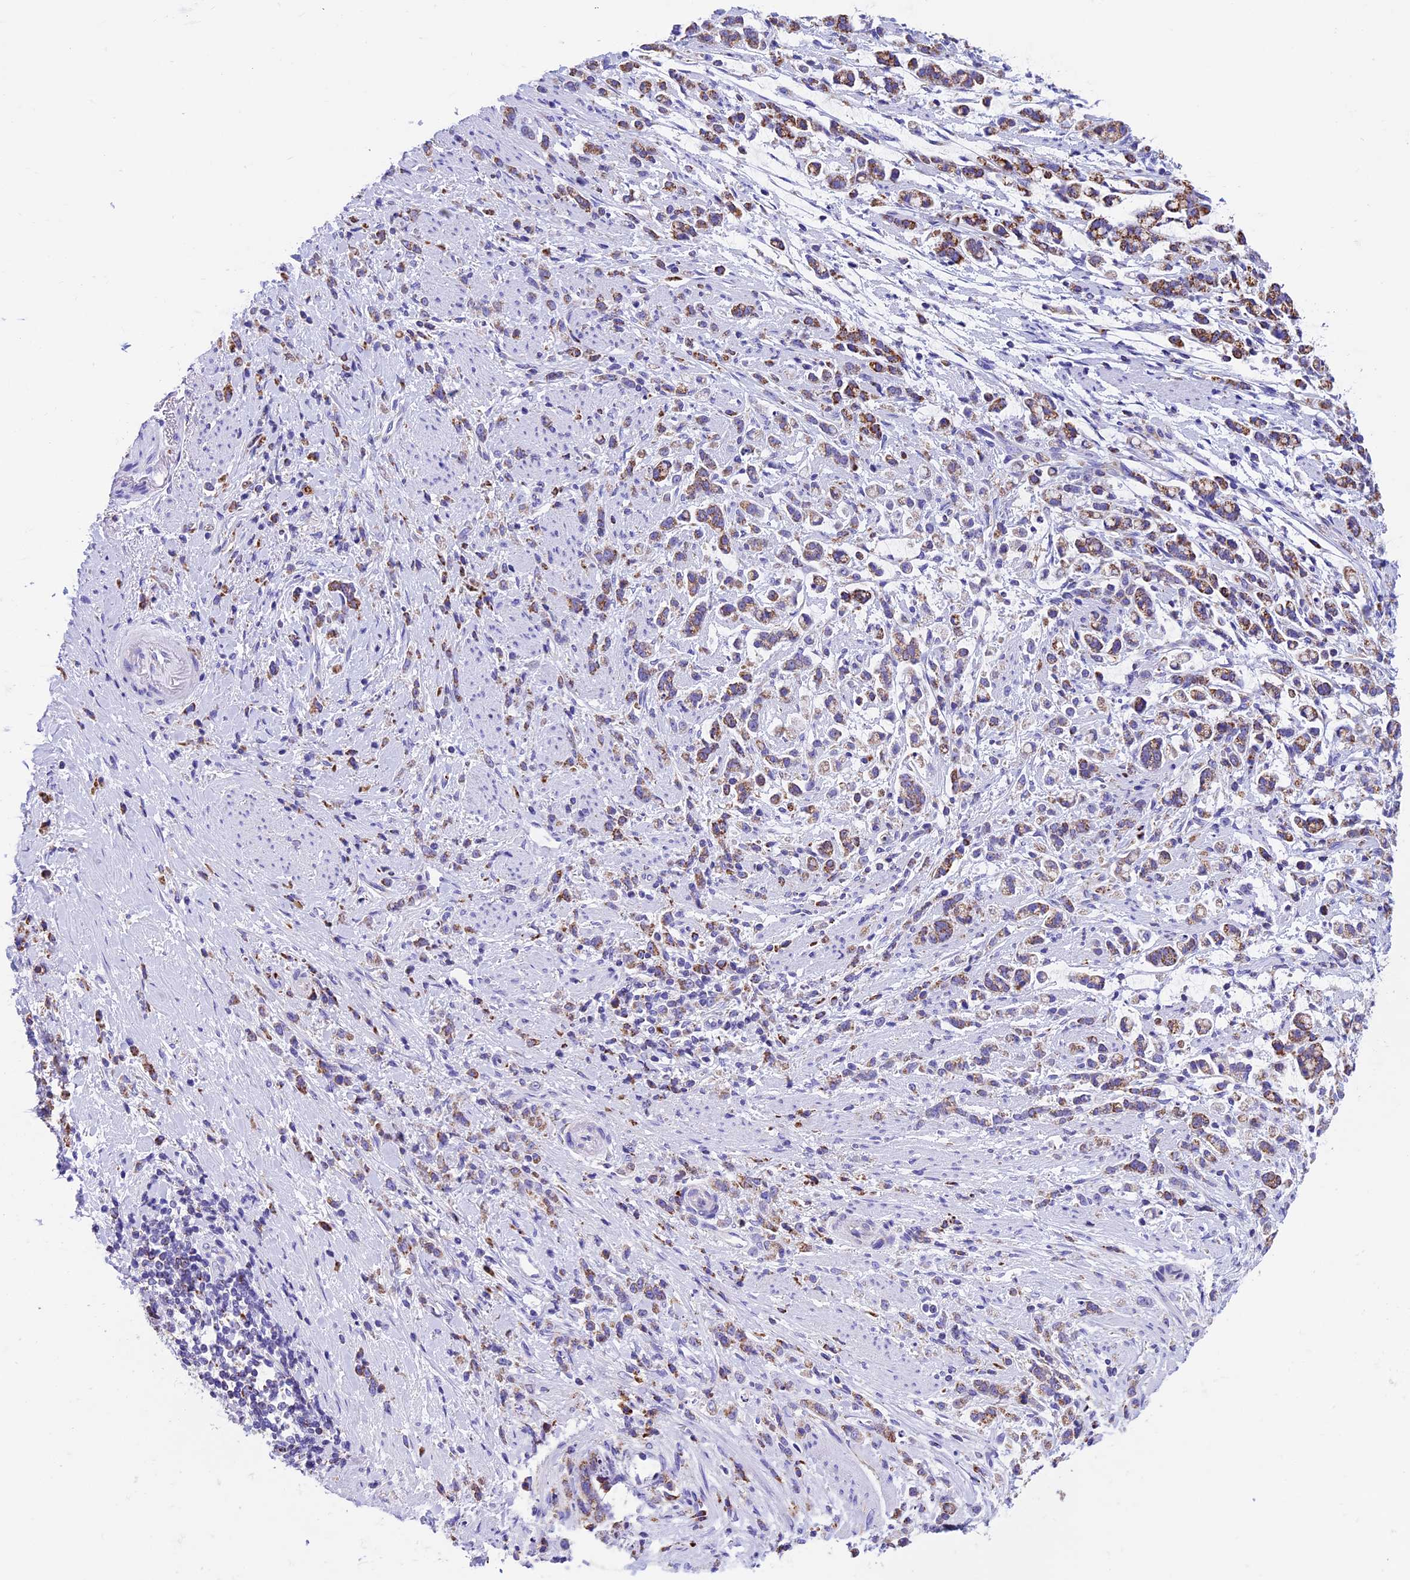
{"staining": {"intensity": "strong", "quantity": "25%-75%", "location": "cytoplasmic/membranous"}, "tissue": "stomach cancer", "cell_type": "Tumor cells", "image_type": "cancer", "snomed": [{"axis": "morphology", "description": "Adenocarcinoma, NOS"}, {"axis": "topography", "description": "Stomach"}], "caption": "DAB (3,3'-diaminobenzidine) immunohistochemical staining of stomach cancer (adenocarcinoma) displays strong cytoplasmic/membranous protein staining in about 25%-75% of tumor cells.", "gene": "SLC8B1", "patient": {"sex": "female", "age": 60}}